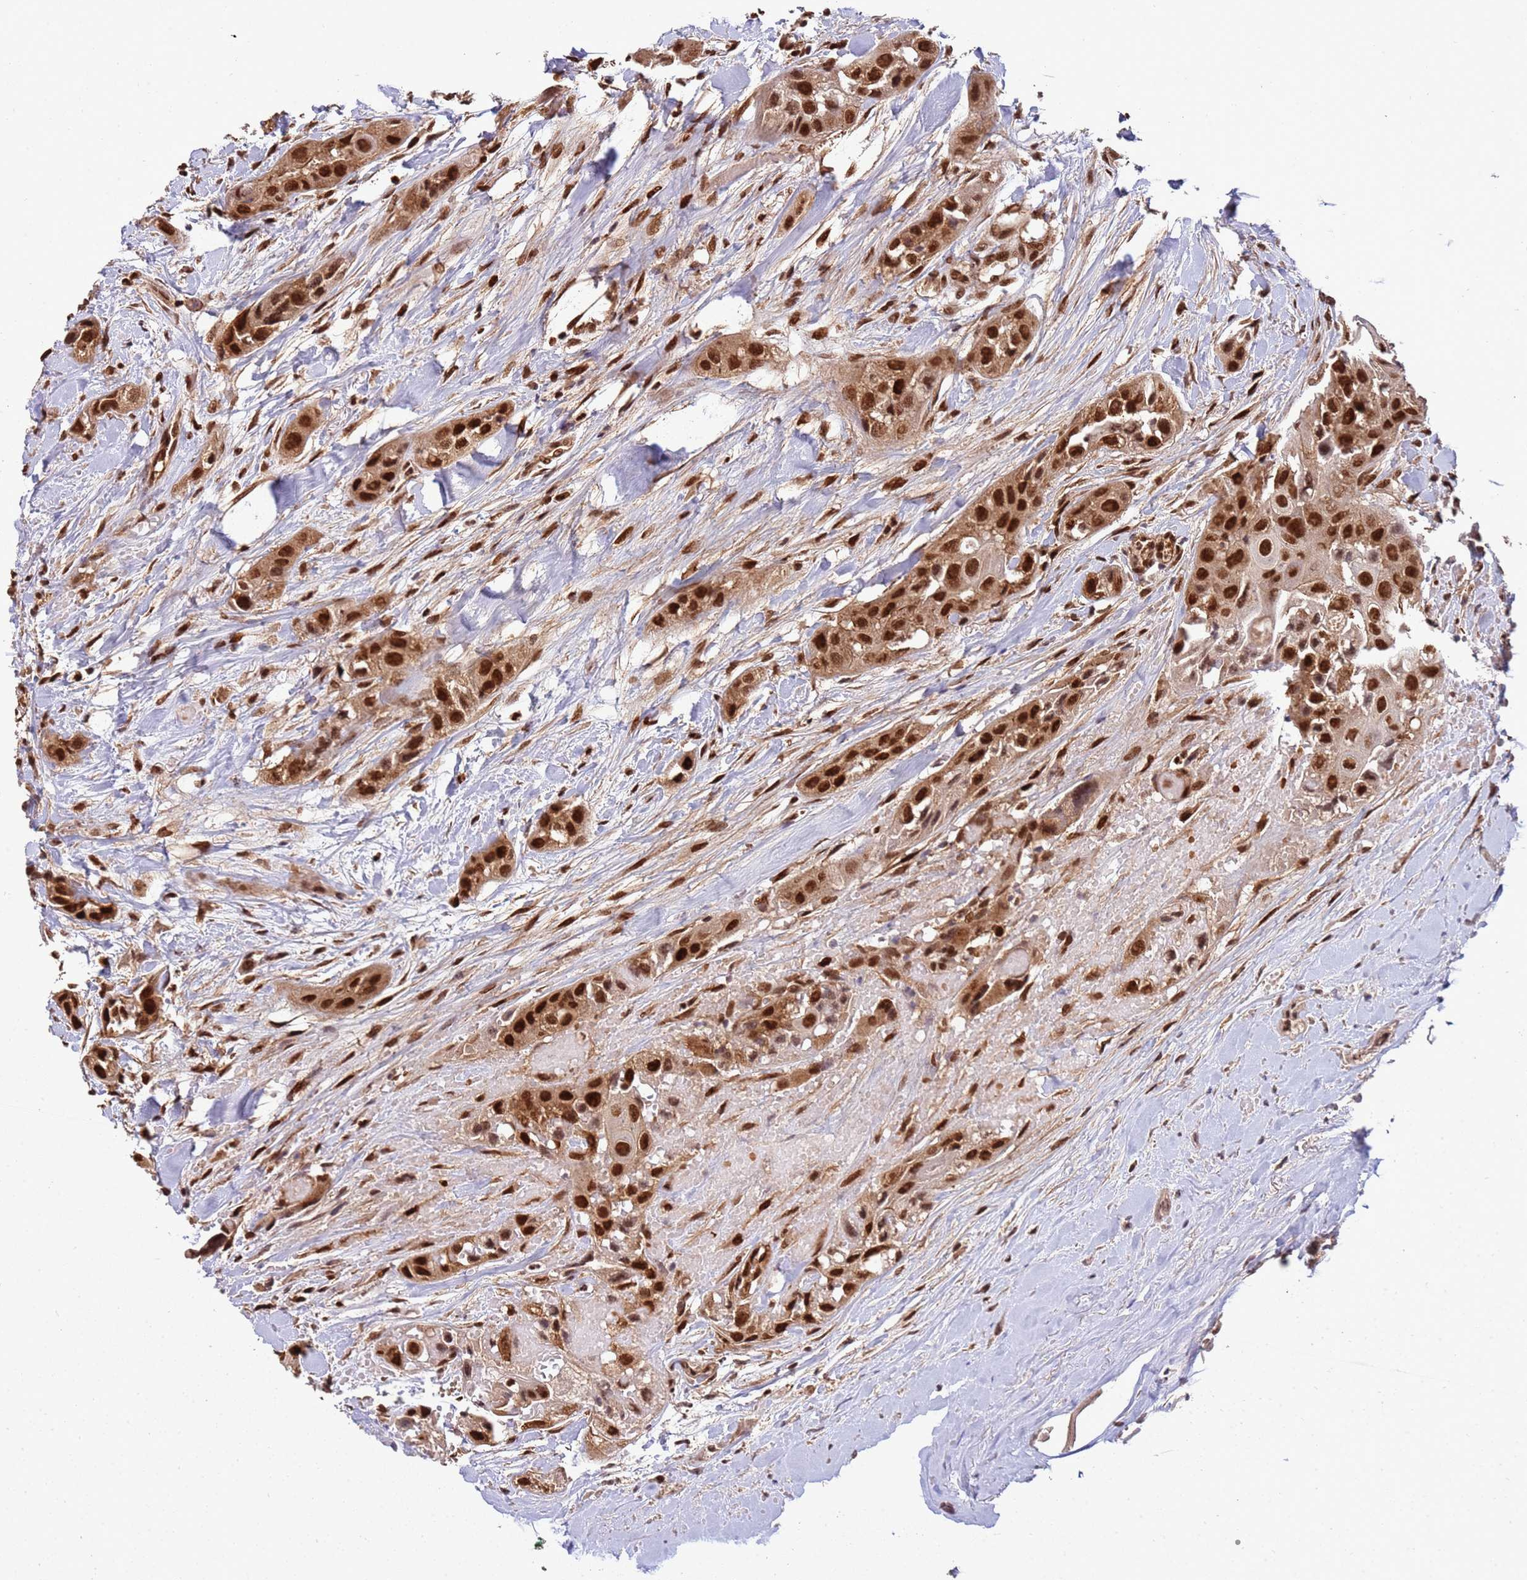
{"staining": {"intensity": "strong", "quantity": ">75%", "location": "cytoplasmic/membranous,nuclear"}, "tissue": "head and neck cancer", "cell_type": "Tumor cells", "image_type": "cancer", "snomed": [{"axis": "morphology", "description": "Normal tissue, NOS"}, {"axis": "morphology", "description": "Squamous cell carcinoma, NOS"}, {"axis": "topography", "description": "Skeletal muscle"}, {"axis": "topography", "description": "Head-Neck"}], "caption": "High-magnification brightfield microscopy of head and neck cancer stained with DAB (3,3'-diaminobenzidine) (brown) and counterstained with hematoxylin (blue). tumor cells exhibit strong cytoplasmic/membranous and nuclear positivity is identified in about>75% of cells.", "gene": "ZBTB12", "patient": {"sex": "male", "age": 51}}